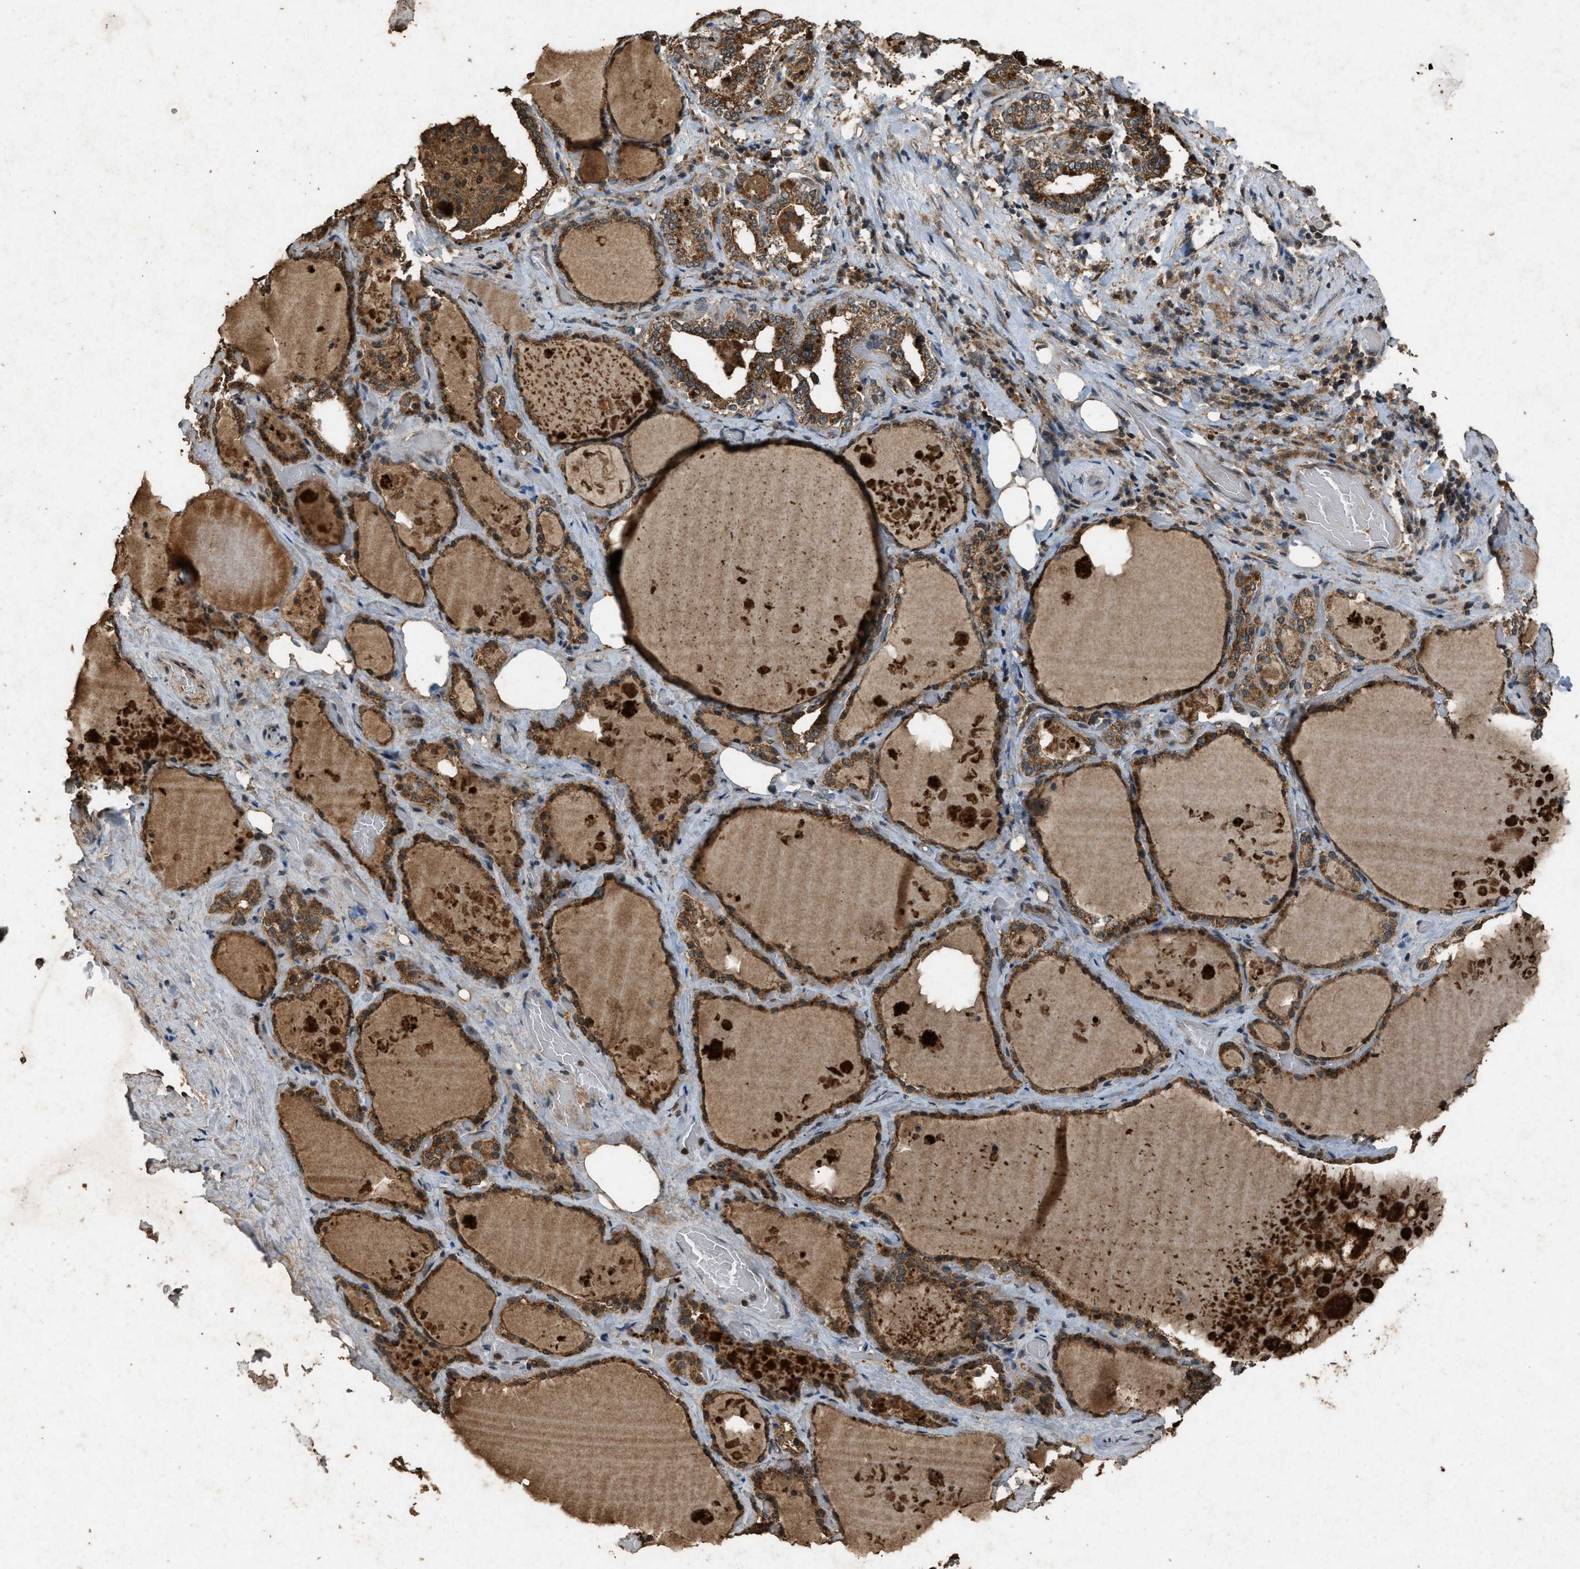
{"staining": {"intensity": "strong", "quantity": ">75%", "location": "cytoplasmic/membranous"}, "tissue": "thyroid gland", "cell_type": "Glandular cells", "image_type": "normal", "snomed": [{"axis": "morphology", "description": "Normal tissue, NOS"}, {"axis": "topography", "description": "Thyroid gland"}], "caption": "IHC (DAB (3,3'-diaminobenzidine)) staining of benign thyroid gland demonstrates strong cytoplasmic/membranous protein positivity in approximately >75% of glandular cells. The staining was performed using DAB, with brown indicating positive protein expression. Nuclei are stained blue with hematoxylin.", "gene": "OAS1", "patient": {"sex": "male", "age": 61}}